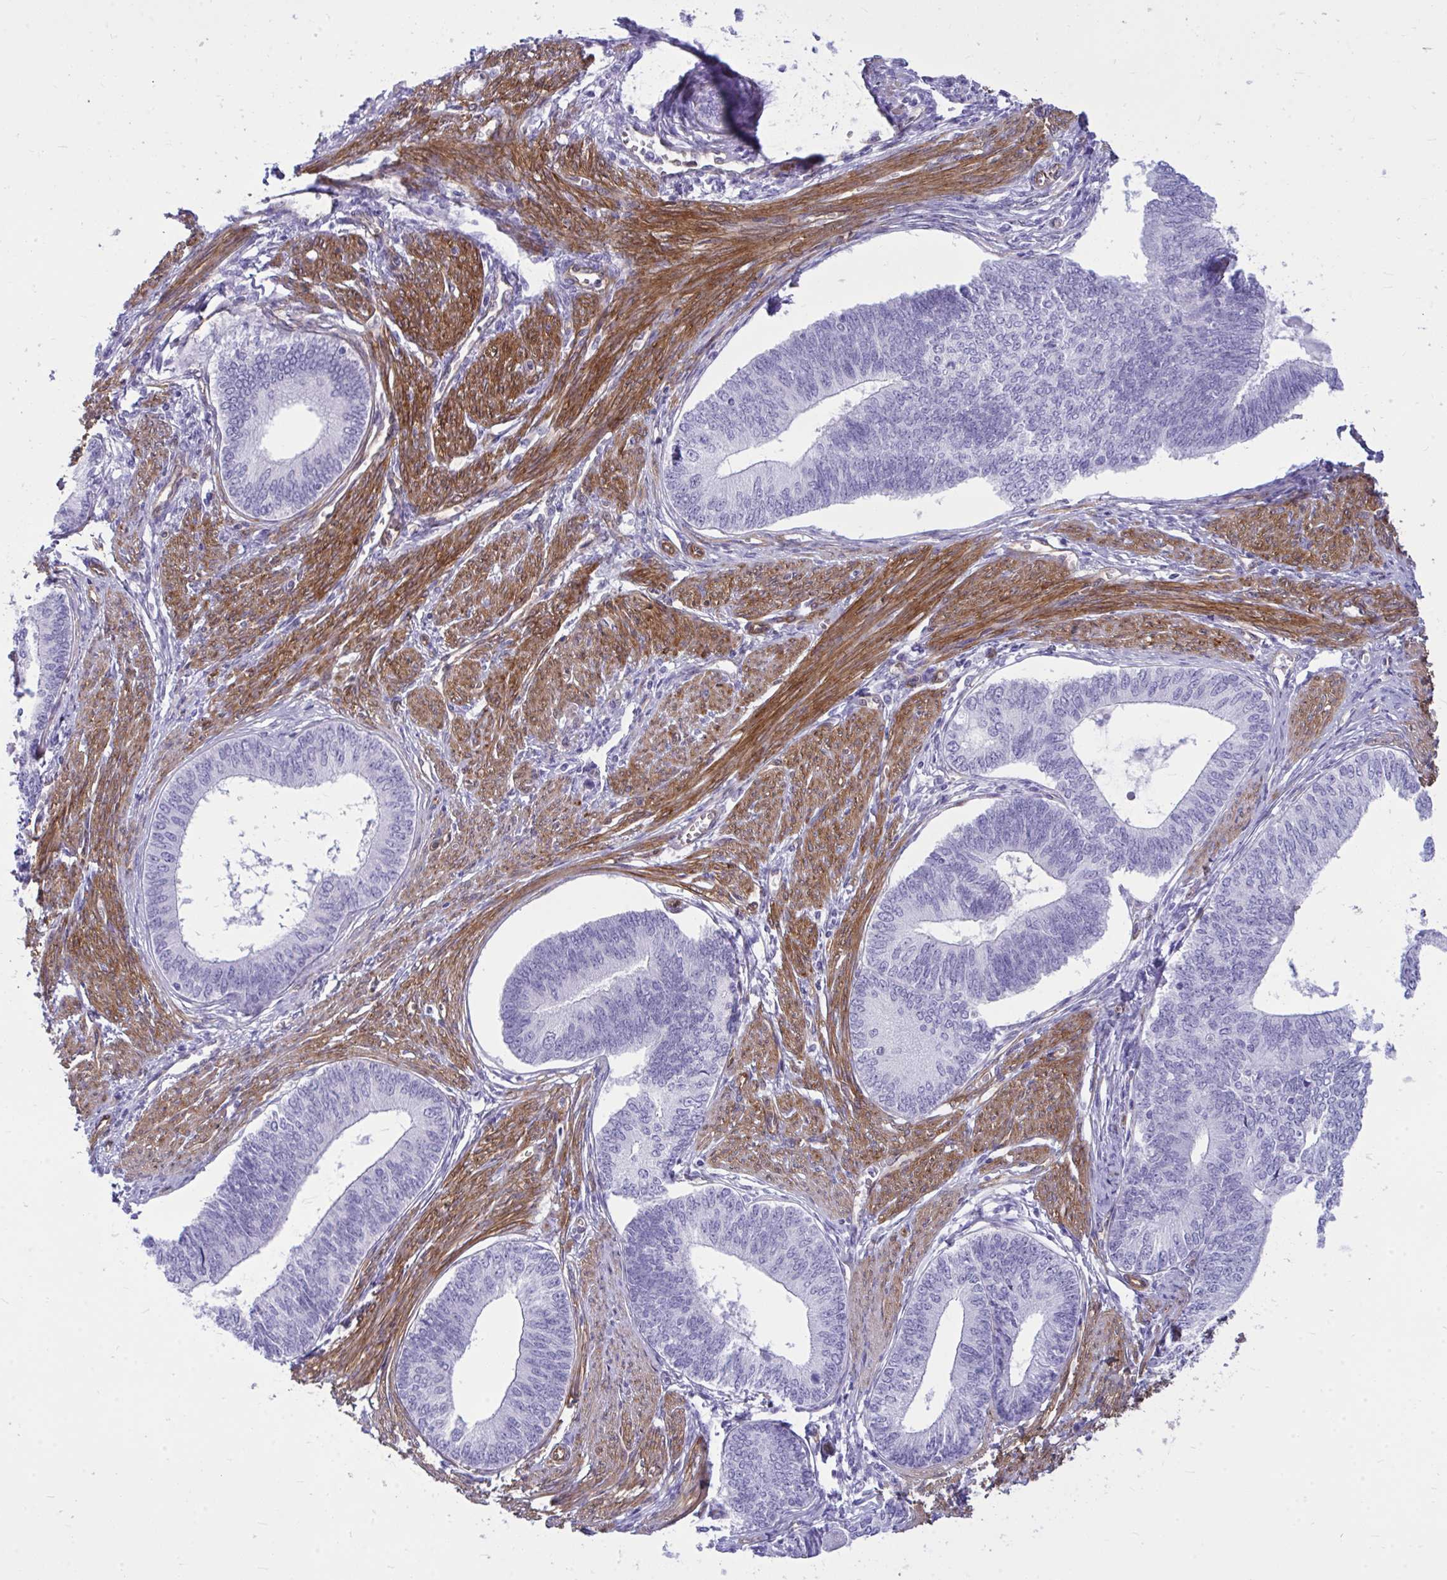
{"staining": {"intensity": "negative", "quantity": "none", "location": "none"}, "tissue": "endometrial cancer", "cell_type": "Tumor cells", "image_type": "cancer", "snomed": [{"axis": "morphology", "description": "Adenocarcinoma, NOS"}, {"axis": "topography", "description": "Endometrium"}], "caption": "A high-resolution image shows IHC staining of endometrial adenocarcinoma, which reveals no significant staining in tumor cells.", "gene": "LIMS2", "patient": {"sex": "female", "age": 68}}